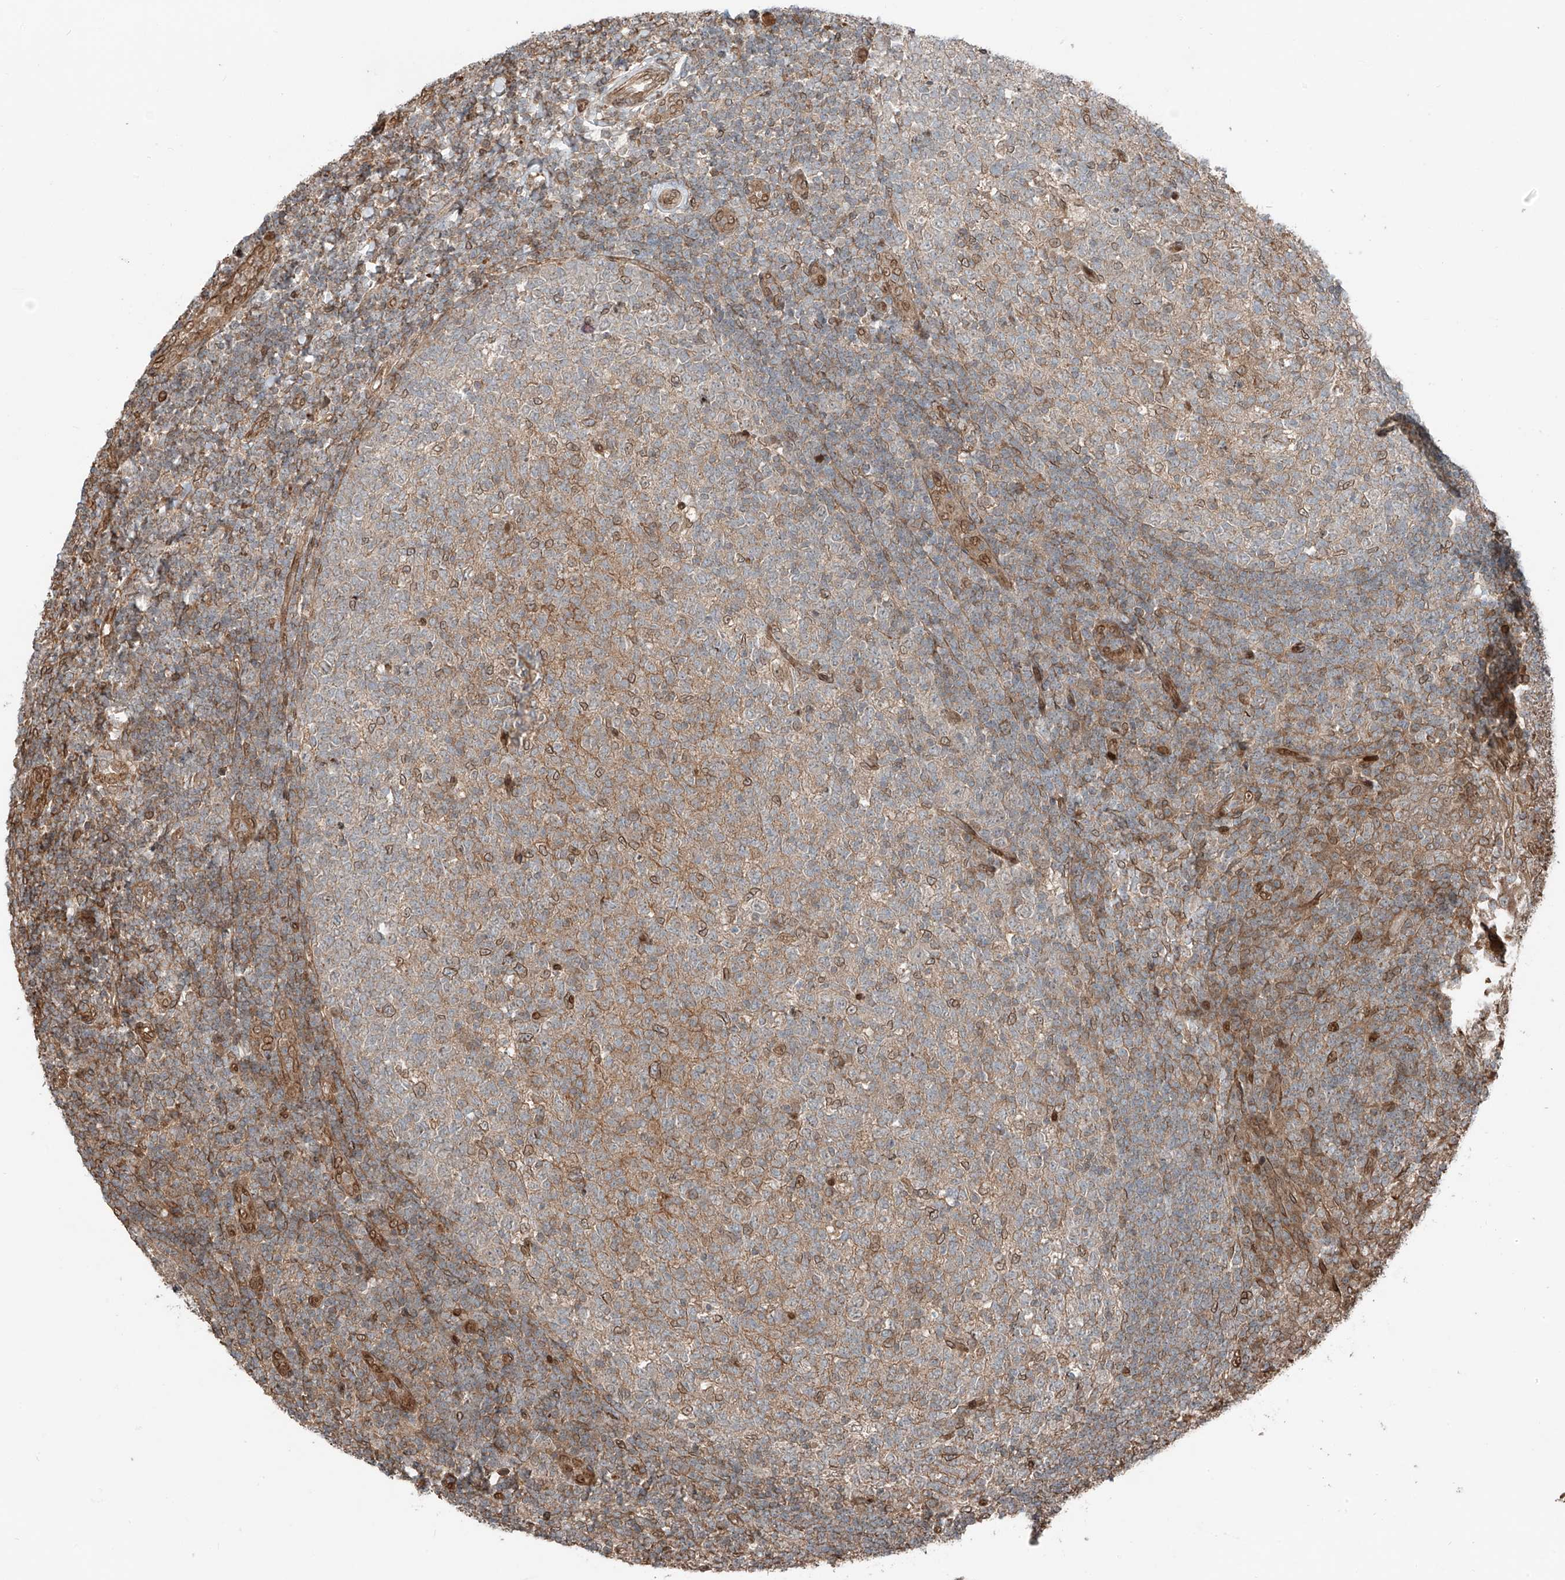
{"staining": {"intensity": "weak", "quantity": "25%-75%", "location": "cytoplasmic/membranous"}, "tissue": "tonsil", "cell_type": "Germinal center cells", "image_type": "normal", "snomed": [{"axis": "morphology", "description": "Normal tissue, NOS"}, {"axis": "topography", "description": "Tonsil"}], "caption": "IHC image of normal human tonsil stained for a protein (brown), which exhibits low levels of weak cytoplasmic/membranous expression in about 25%-75% of germinal center cells.", "gene": "CEP162", "patient": {"sex": "female", "age": 19}}